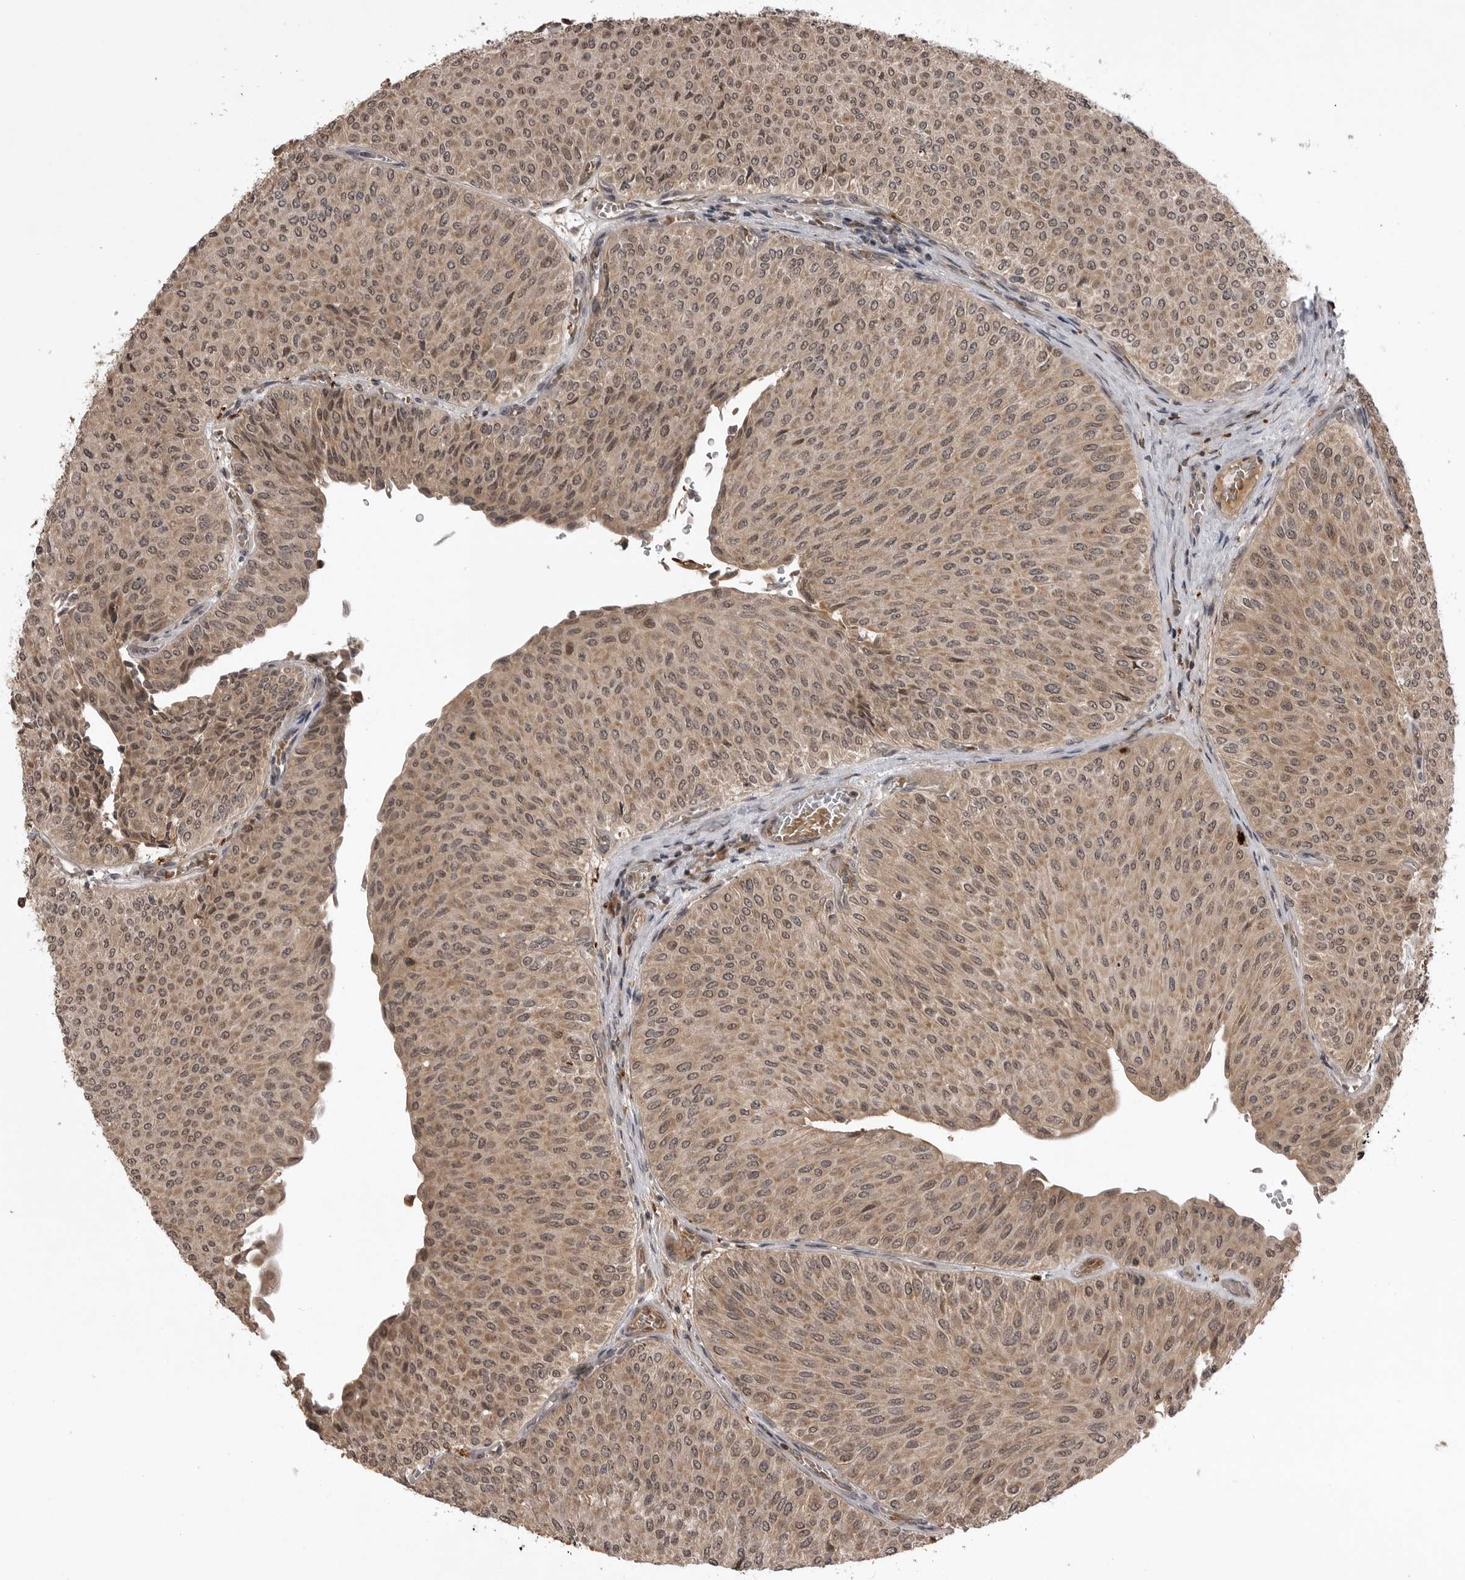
{"staining": {"intensity": "moderate", "quantity": ">75%", "location": "cytoplasmic/membranous,nuclear"}, "tissue": "urothelial cancer", "cell_type": "Tumor cells", "image_type": "cancer", "snomed": [{"axis": "morphology", "description": "Urothelial carcinoma, Low grade"}, {"axis": "topography", "description": "Urinary bladder"}], "caption": "This histopathology image demonstrates immunohistochemistry staining of urothelial carcinoma (low-grade), with medium moderate cytoplasmic/membranous and nuclear positivity in about >75% of tumor cells.", "gene": "AKAP7", "patient": {"sex": "male", "age": 78}}